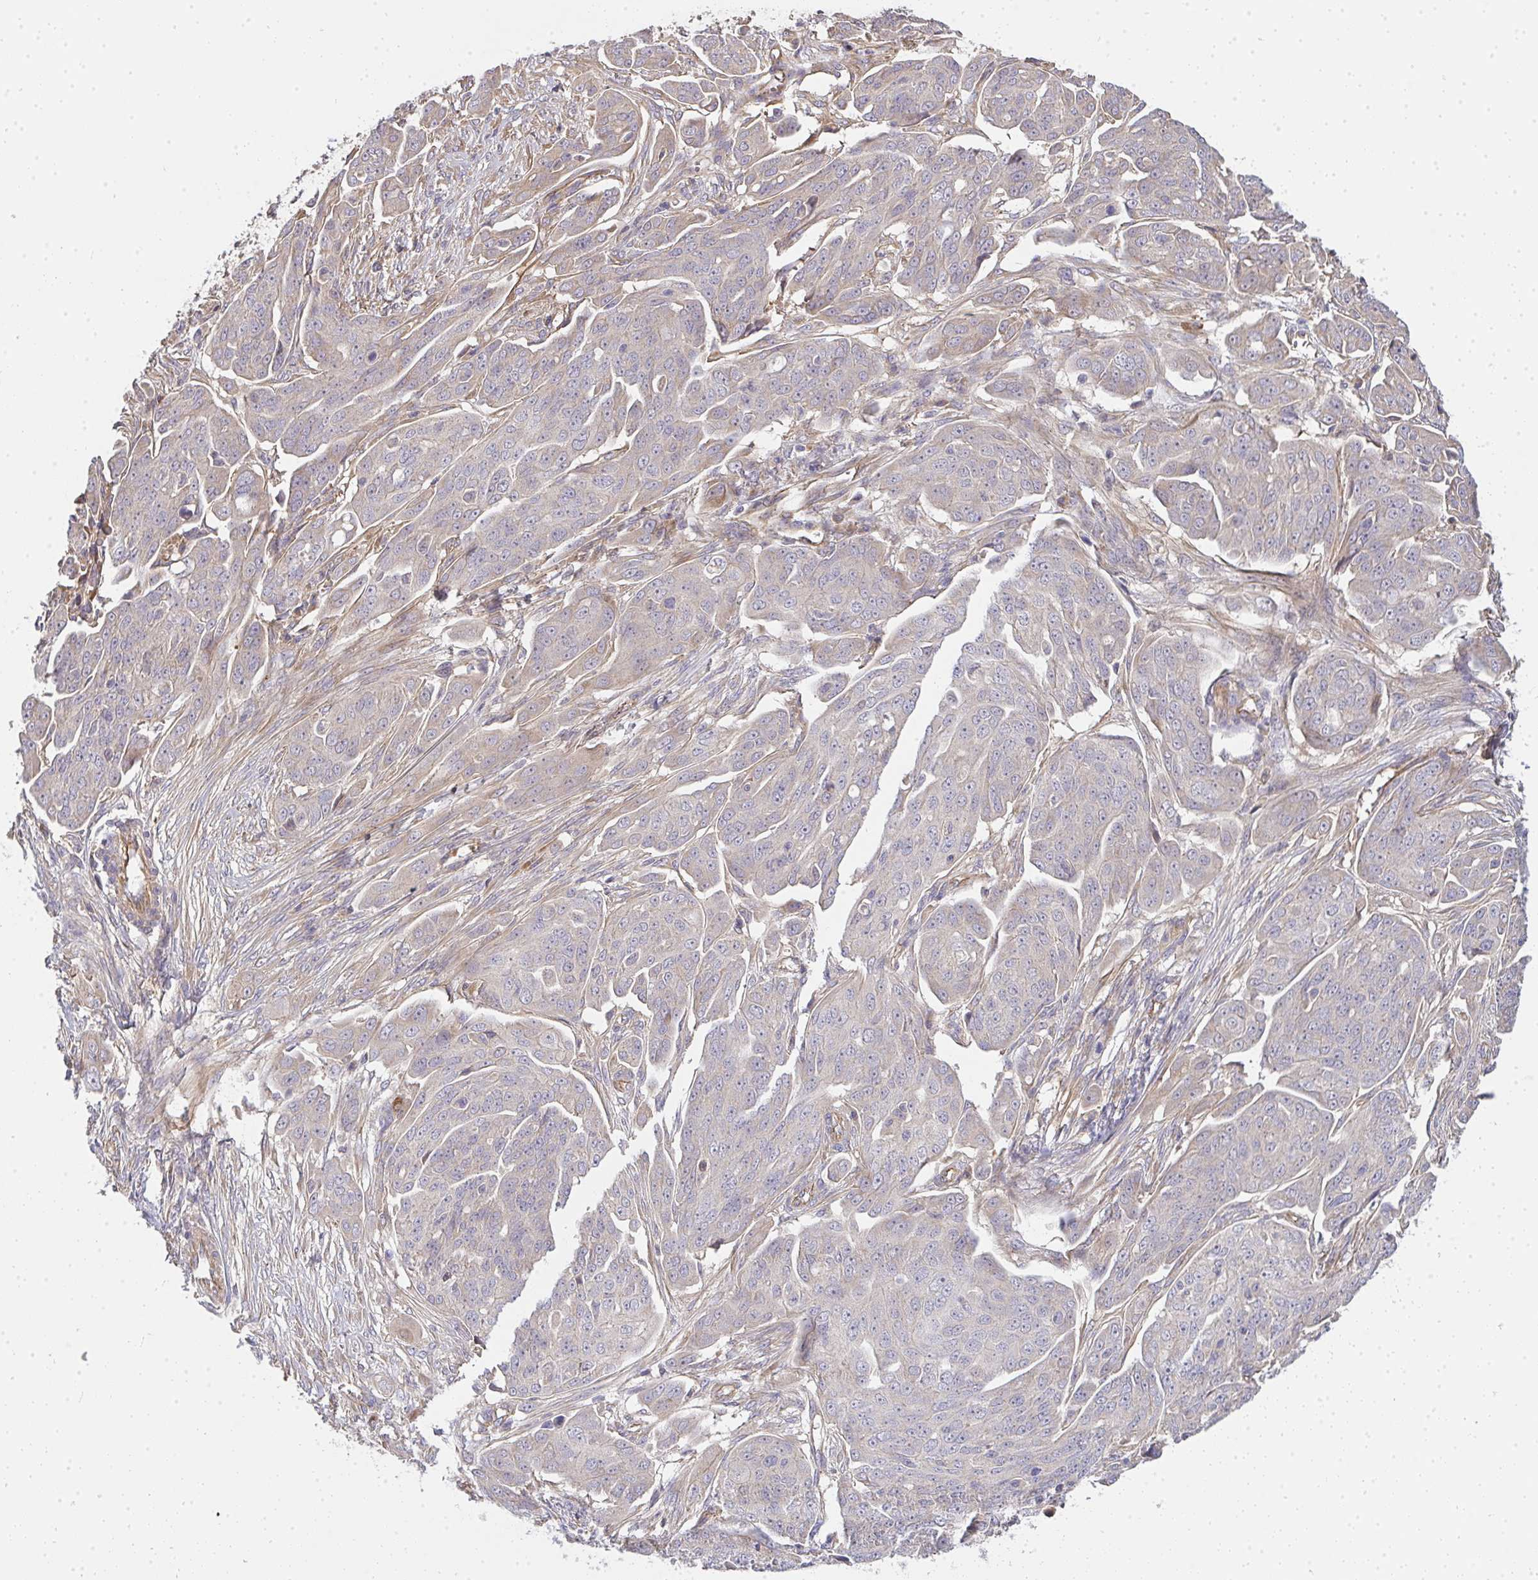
{"staining": {"intensity": "negative", "quantity": "none", "location": "none"}, "tissue": "ovarian cancer", "cell_type": "Tumor cells", "image_type": "cancer", "snomed": [{"axis": "morphology", "description": "Carcinoma, endometroid"}, {"axis": "topography", "description": "Ovary"}], "caption": "This is an immunohistochemistry image of human ovarian cancer (endometroid carcinoma). There is no expression in tumor cells.", "gene": "B4GALT6", "patient": {"sex": "female", "age": 70}}